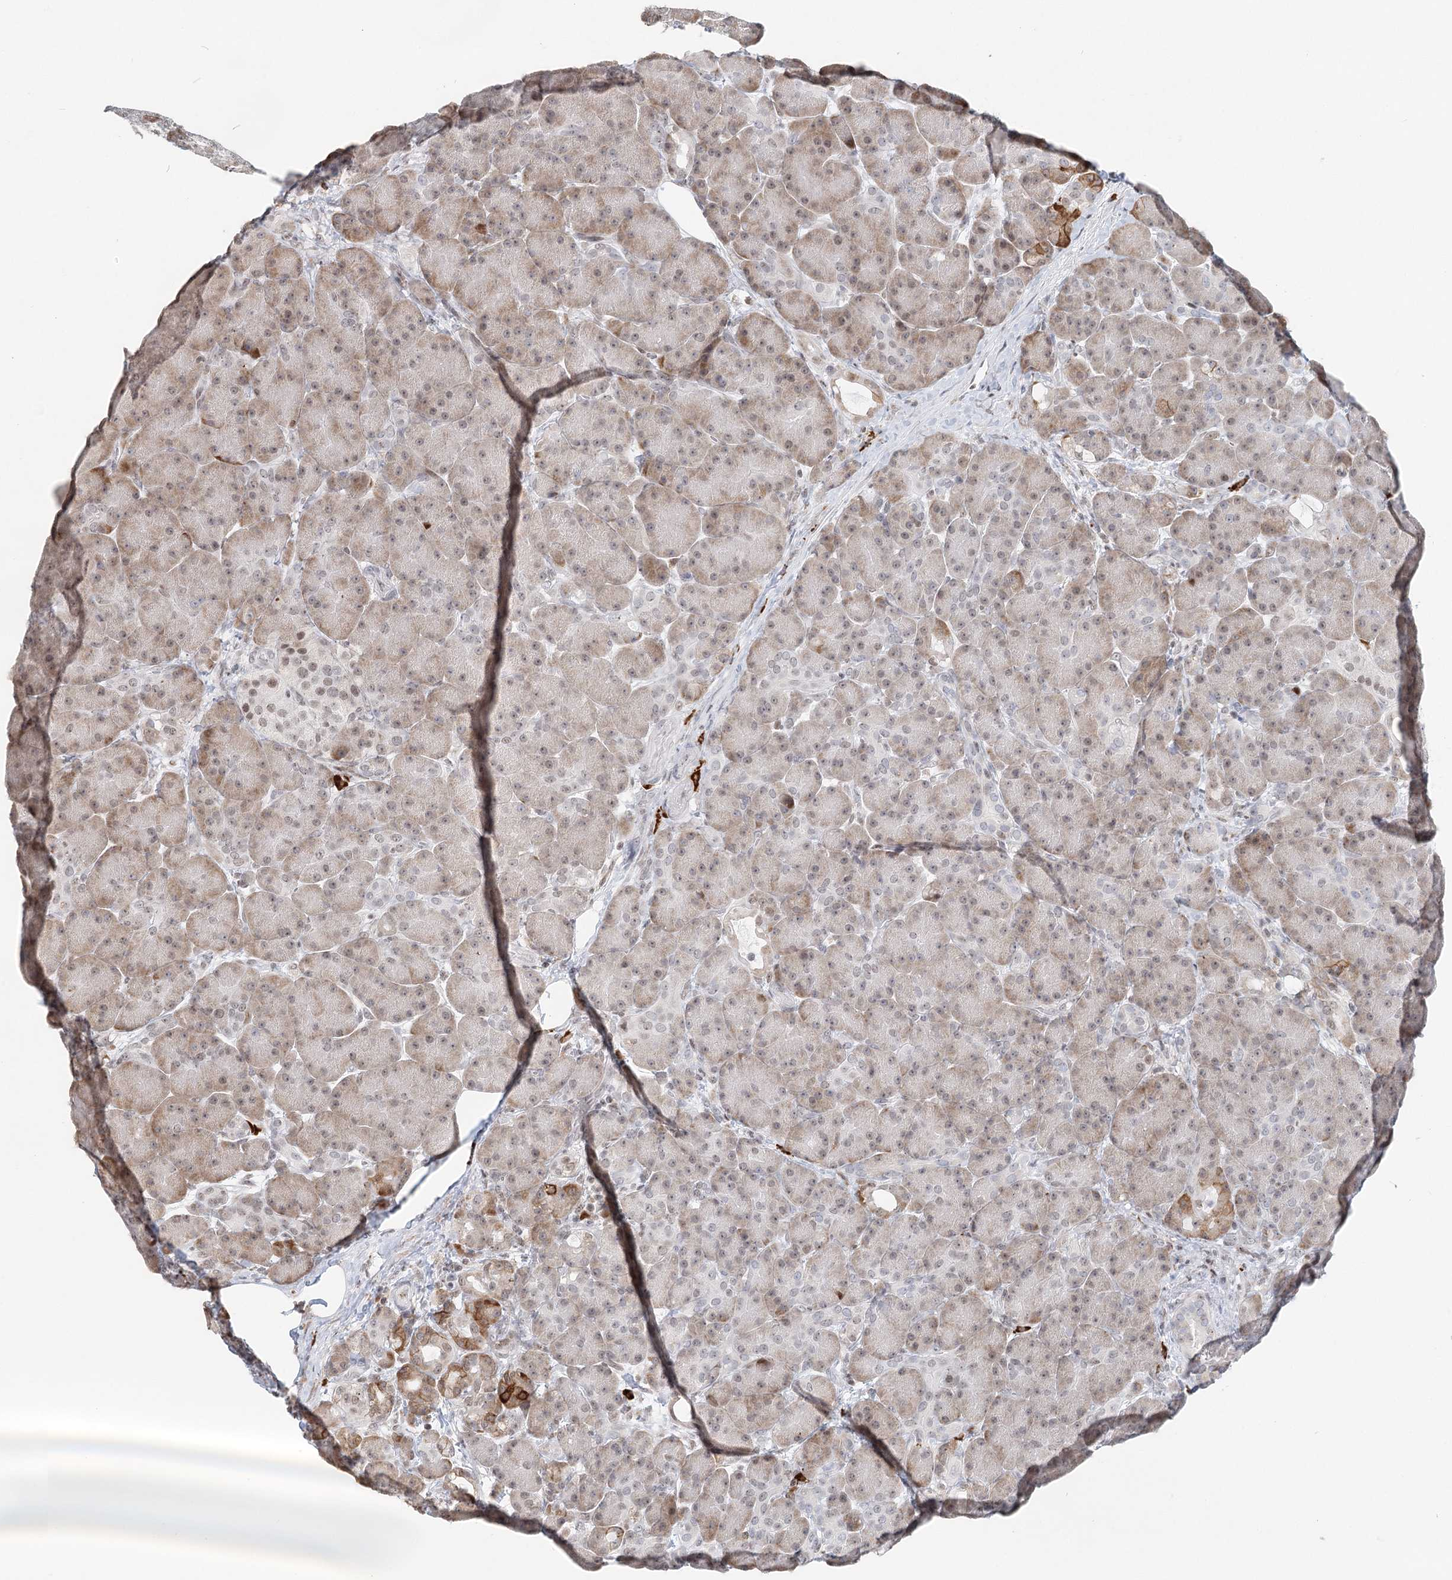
{"staining": {"intensity": "moderate", "quantity": "<25%", "location": "cytoplasmic/membranous,nuclear"}, "tissue": "pancreas", "cell_type": "Exocrine glandular cells", "image_type": "normal", "snomed": [{"axis": "morphology", "description": "Normal tissue, NOS"}, {"axis": "topography", "description": "Pancreas"}], "caption": "Protein analysis of unremarkable pancreas demonstrates moderate cytoplasmic/membranous,nuclear staining in approximately <25% of exocrine glandular cells. The staining is performed using DAB brown chromogen to label protein expression. The nuclei are counter-stained blue using hematoxylin.", "gene": "BNIP5", "patient": {"sex": "male", "age": 63}}